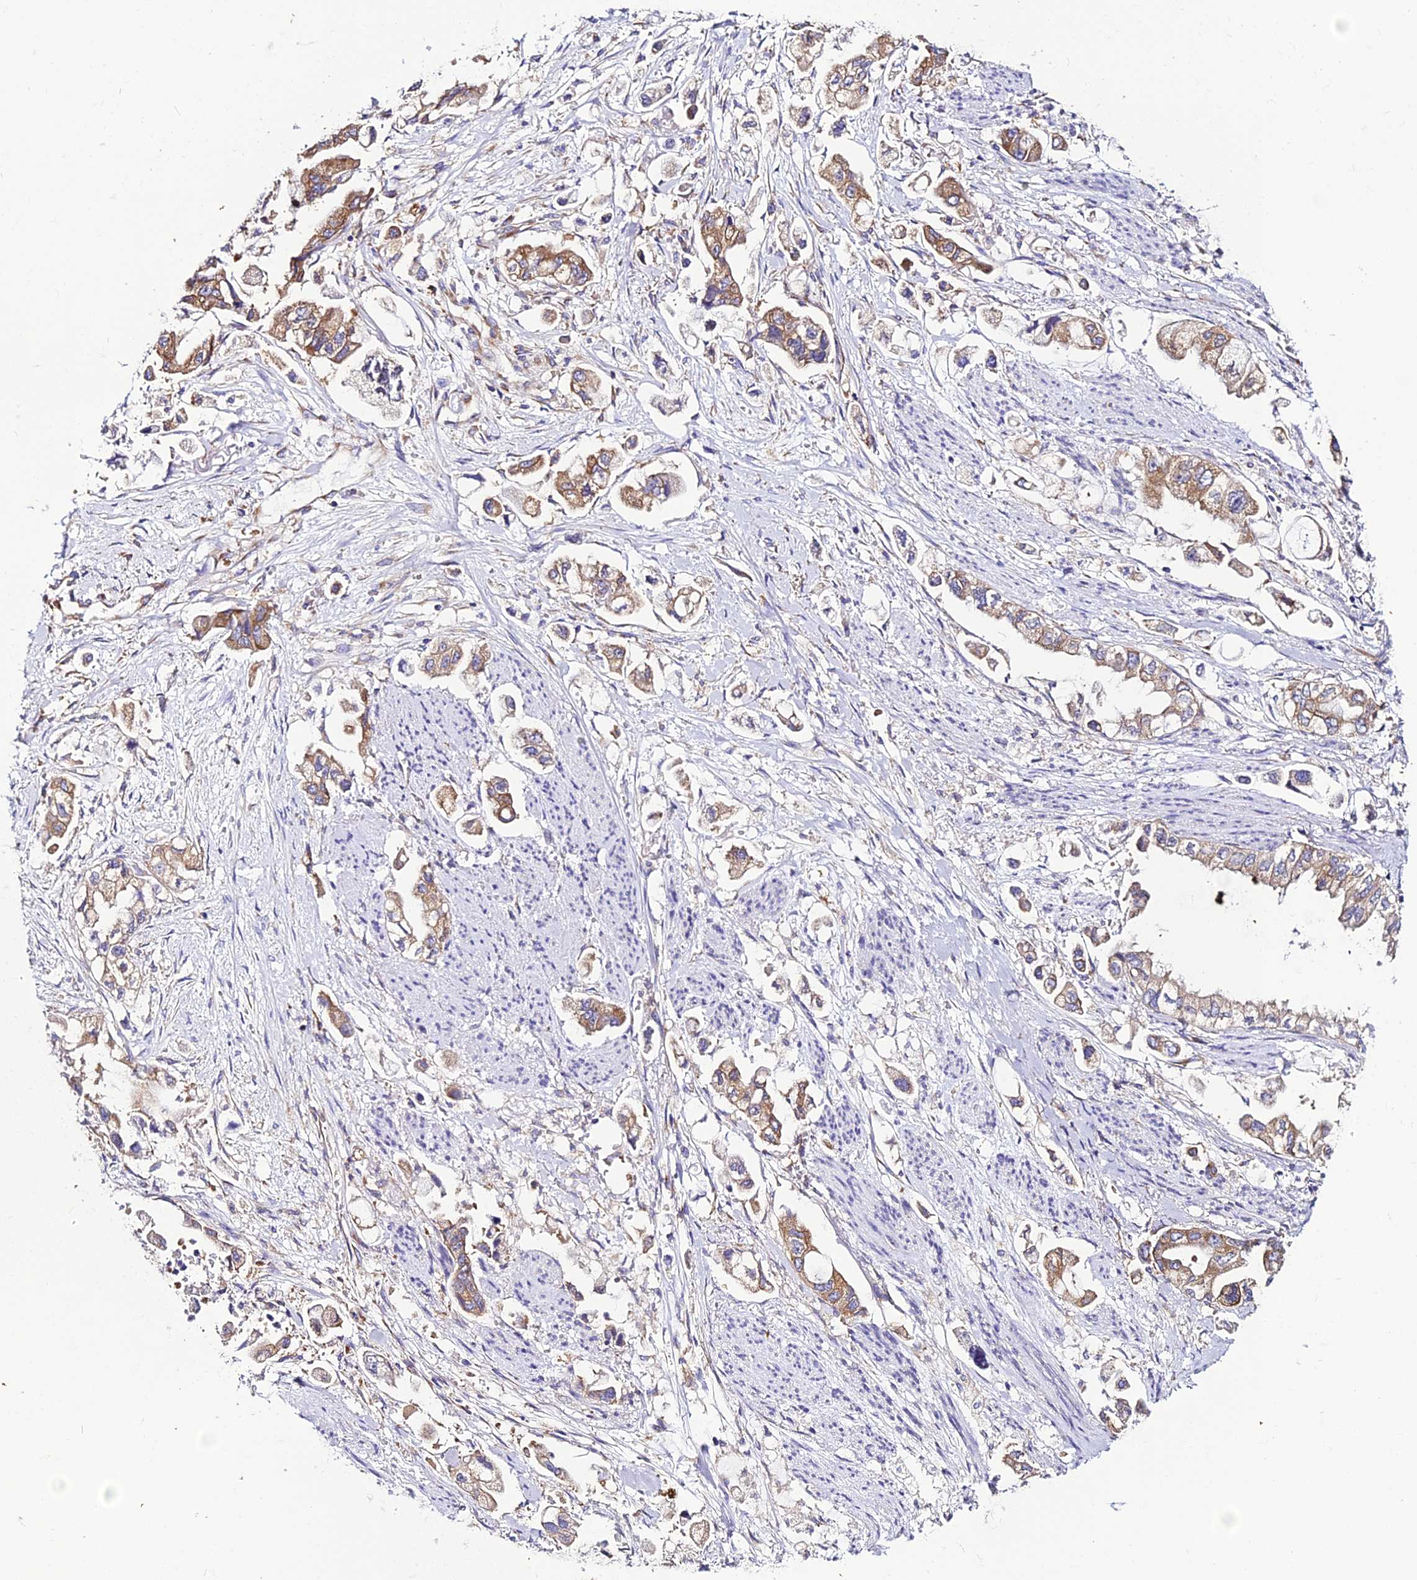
{"staining": {"intensity": "moderate", "quantity": ">75%", "location": "cytoplasmic/membranous"}, "tissue": "stomach cancer", "cell_type": "Tumor cells", "image_type": "cancer", "snomed": [{"axis": "morphology", "description": "Adenocarcinoma, NOS"}, {"axis": "topography", "description": "Stomach"}], "caption": "IHC of human adenocarcinoma (stomach) demonstrates medium levels of moderate cytoplasmic/membranous staining in approximately >75% of tumor cells.", "gene": "EEF1G", "patient": {"sex": "male", "age": 62}}